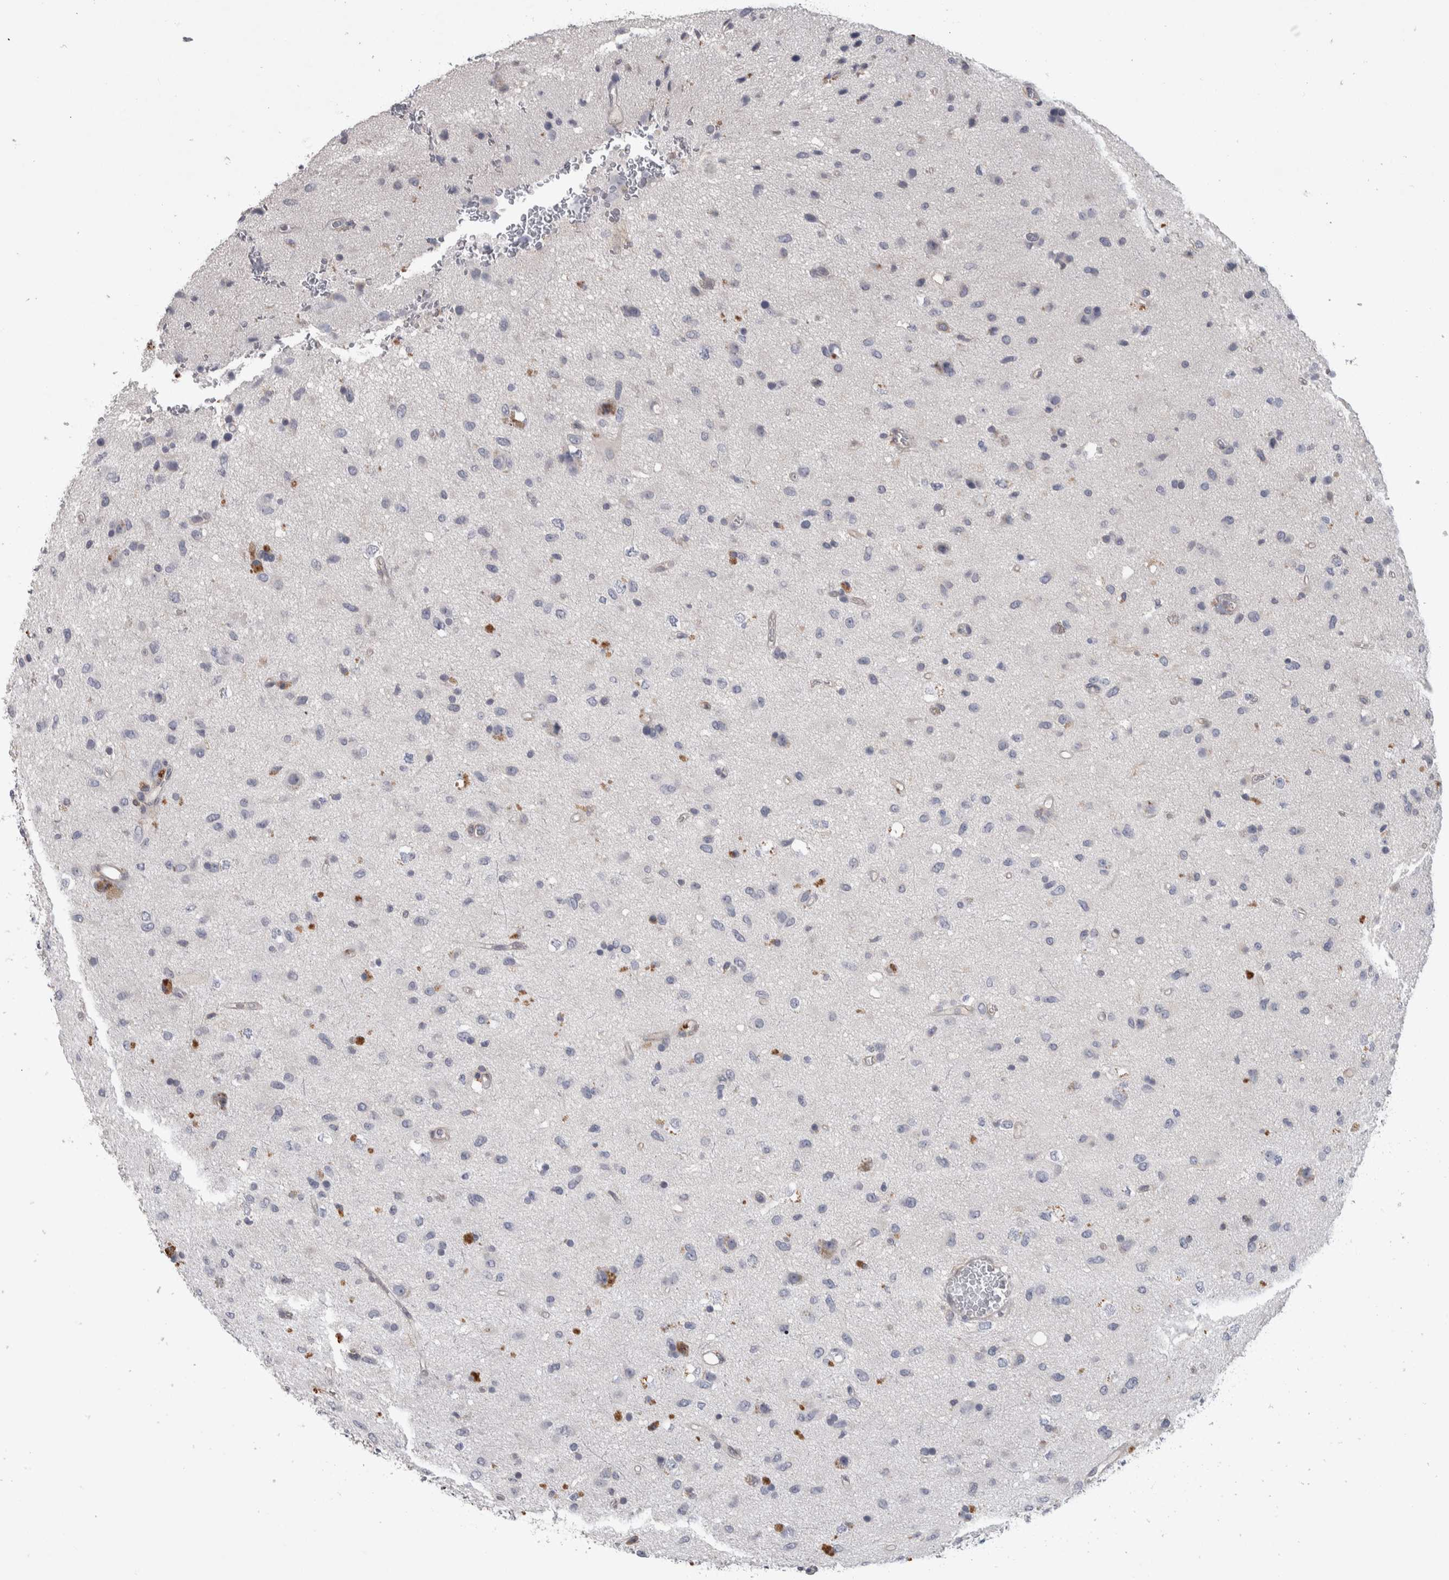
{"staining": {"intensity": "weak", "quantity": "<25%", "location": "cytoplasmic/membranous"}, "tissue": "glioma", "cell_type": "Tumor cells", "image_type": "cancer", "snomed": [{"axis": "morphology", "description": "Glioma, malignant, Low grade"}, {"axis": "topography", "description": "Brain"}], "caption": "The immunohistochemistry image has no significant staining in tumor cells of glioma tissue.", "gene": "NFKB2", "patient": {"sex": "male", "age": 77}}